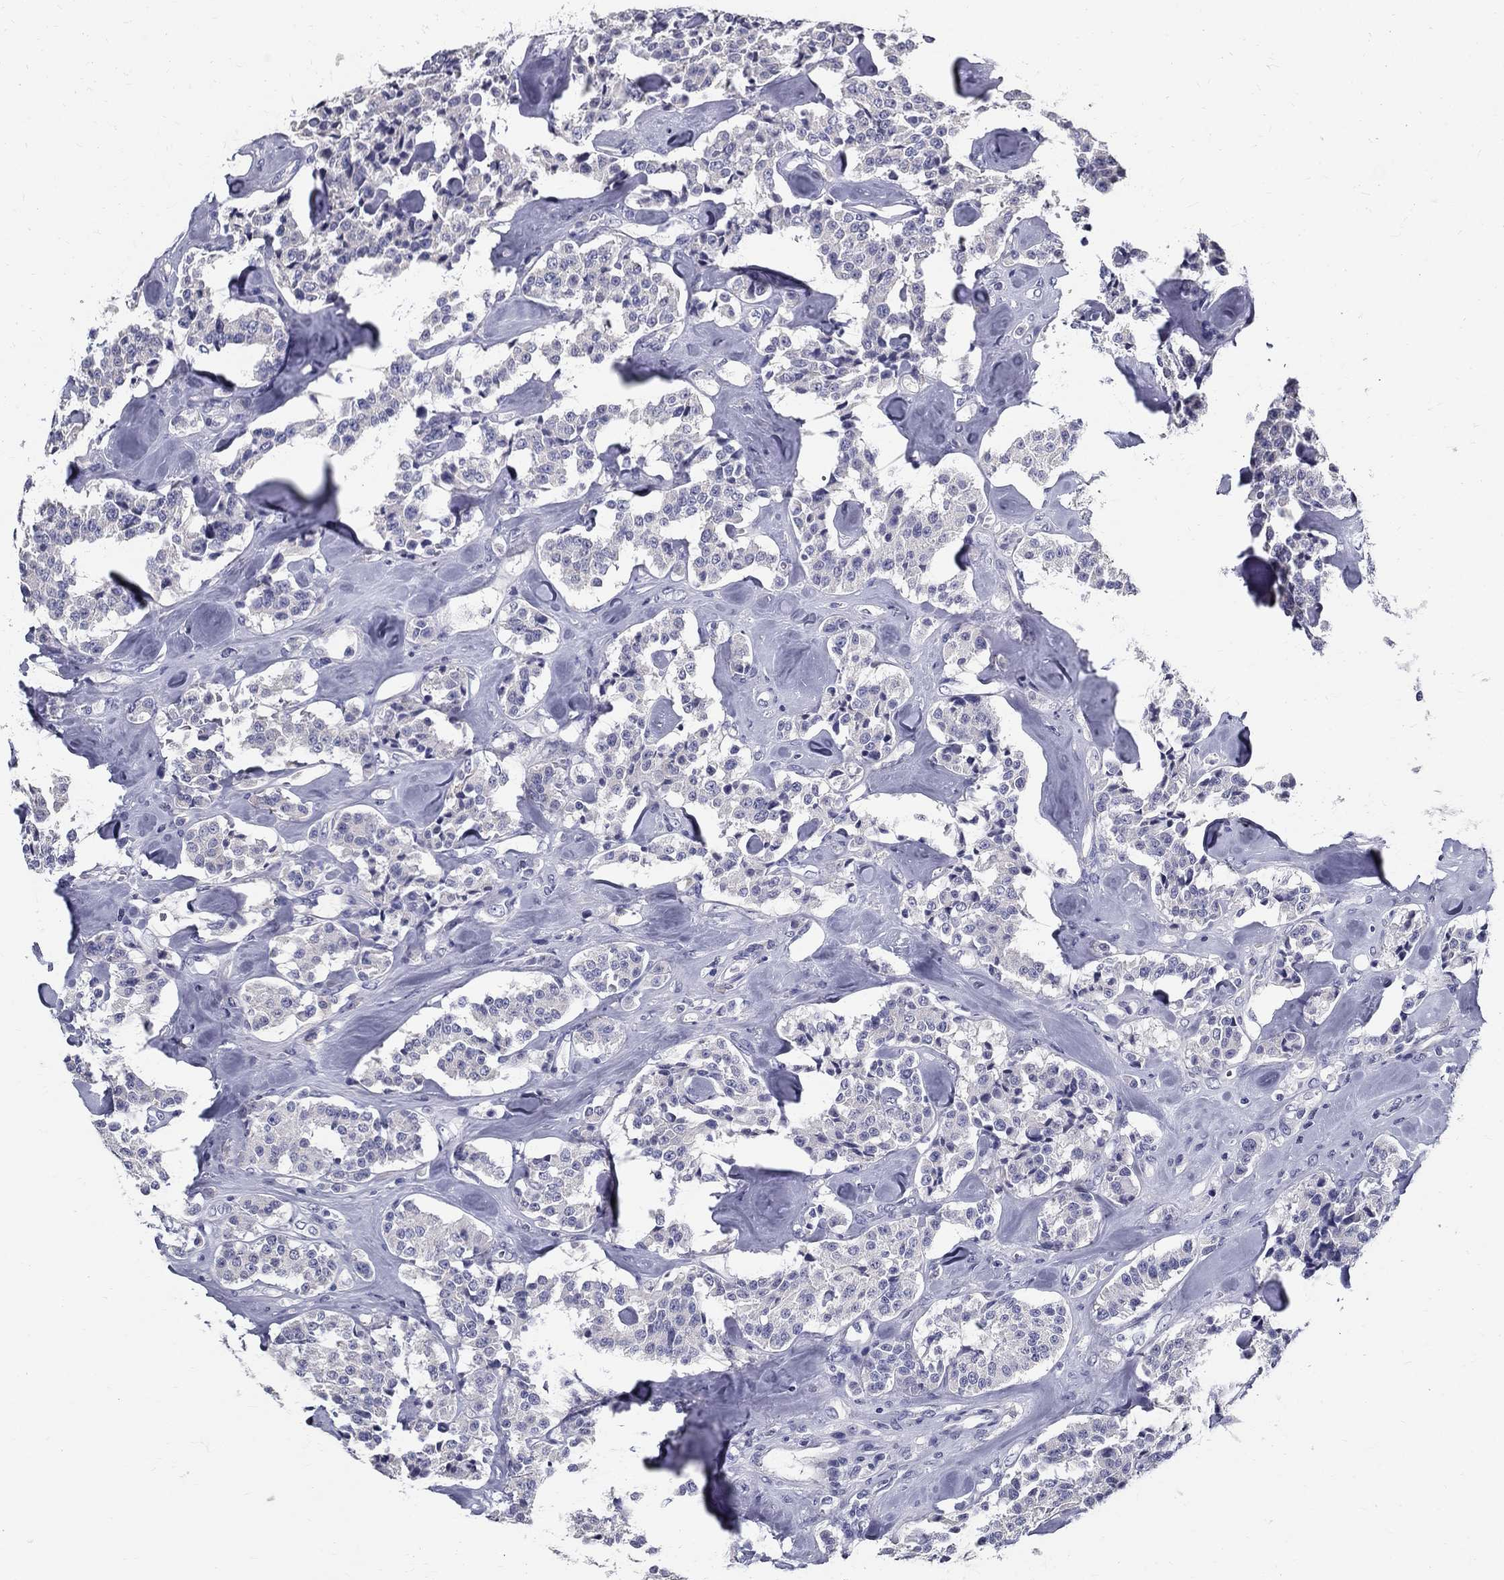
{"staining": {"intensity": "negative", "quantity": "none", "location": "none"}, "tissue": "carcinoid", "cell_type": "Tumor cells", "image_type": "cancer", "snomed": [{"axis": "morphology", "description": "Carcinoid, malignant, NOS"}, {"axis": "topography", "description": "Pancreas"}], "caption": "A high-resolution photomicrograph shows IHC staining of carcinoid, which shows no significant expression in tumor cells.", "gene": "TGM4", "patient": {"sex": "male", "age": 41}}